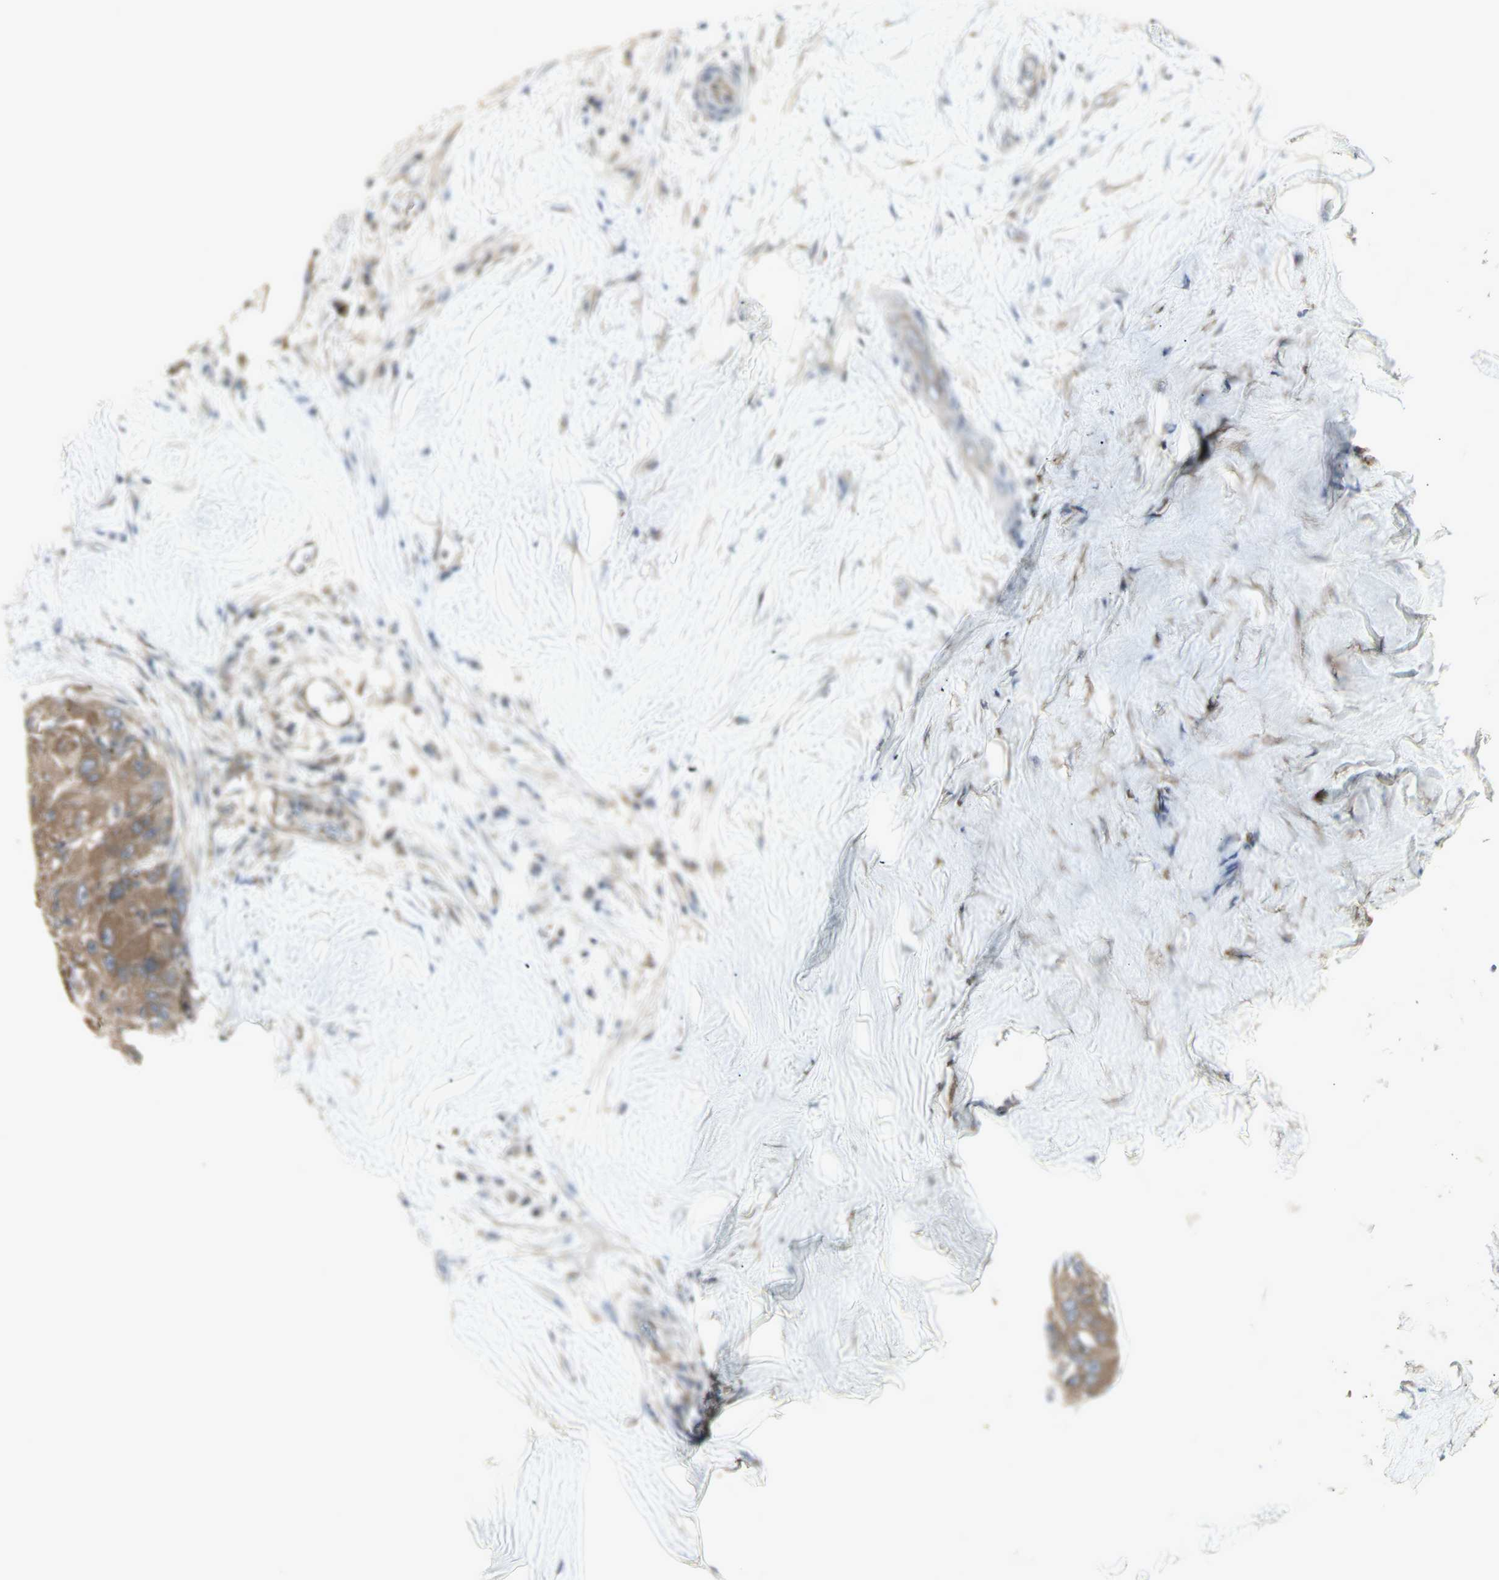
{"staining": {"intensity": "moderate", "quantity": ">75%", "location": "cytoplasmic/membranous"}, "tissue": "liver cancer", "cell_type": "Tumor cells", "image_type": "cancer", "snomed": [{"axis": "morphology", "description": "Carcinoma, Hepatocellular, NOS"}, {"axis": "topography", "description": "Liver"}], "caption": "IHC staining of liver cancer (hepatocellular carcinoma), which shows medium levels of moderate cytoplasmic/membranous positivity in about >75% of tumor cells indicating moderate cytoplasmic/membranous protein expression. The staining was performed using DAB (brown) for protein detection and nuclei were counterstained in hematoxylin (blue).", "gene": "CHURC1-FNTB", "patient": {"sex": "male", "age": 80}}